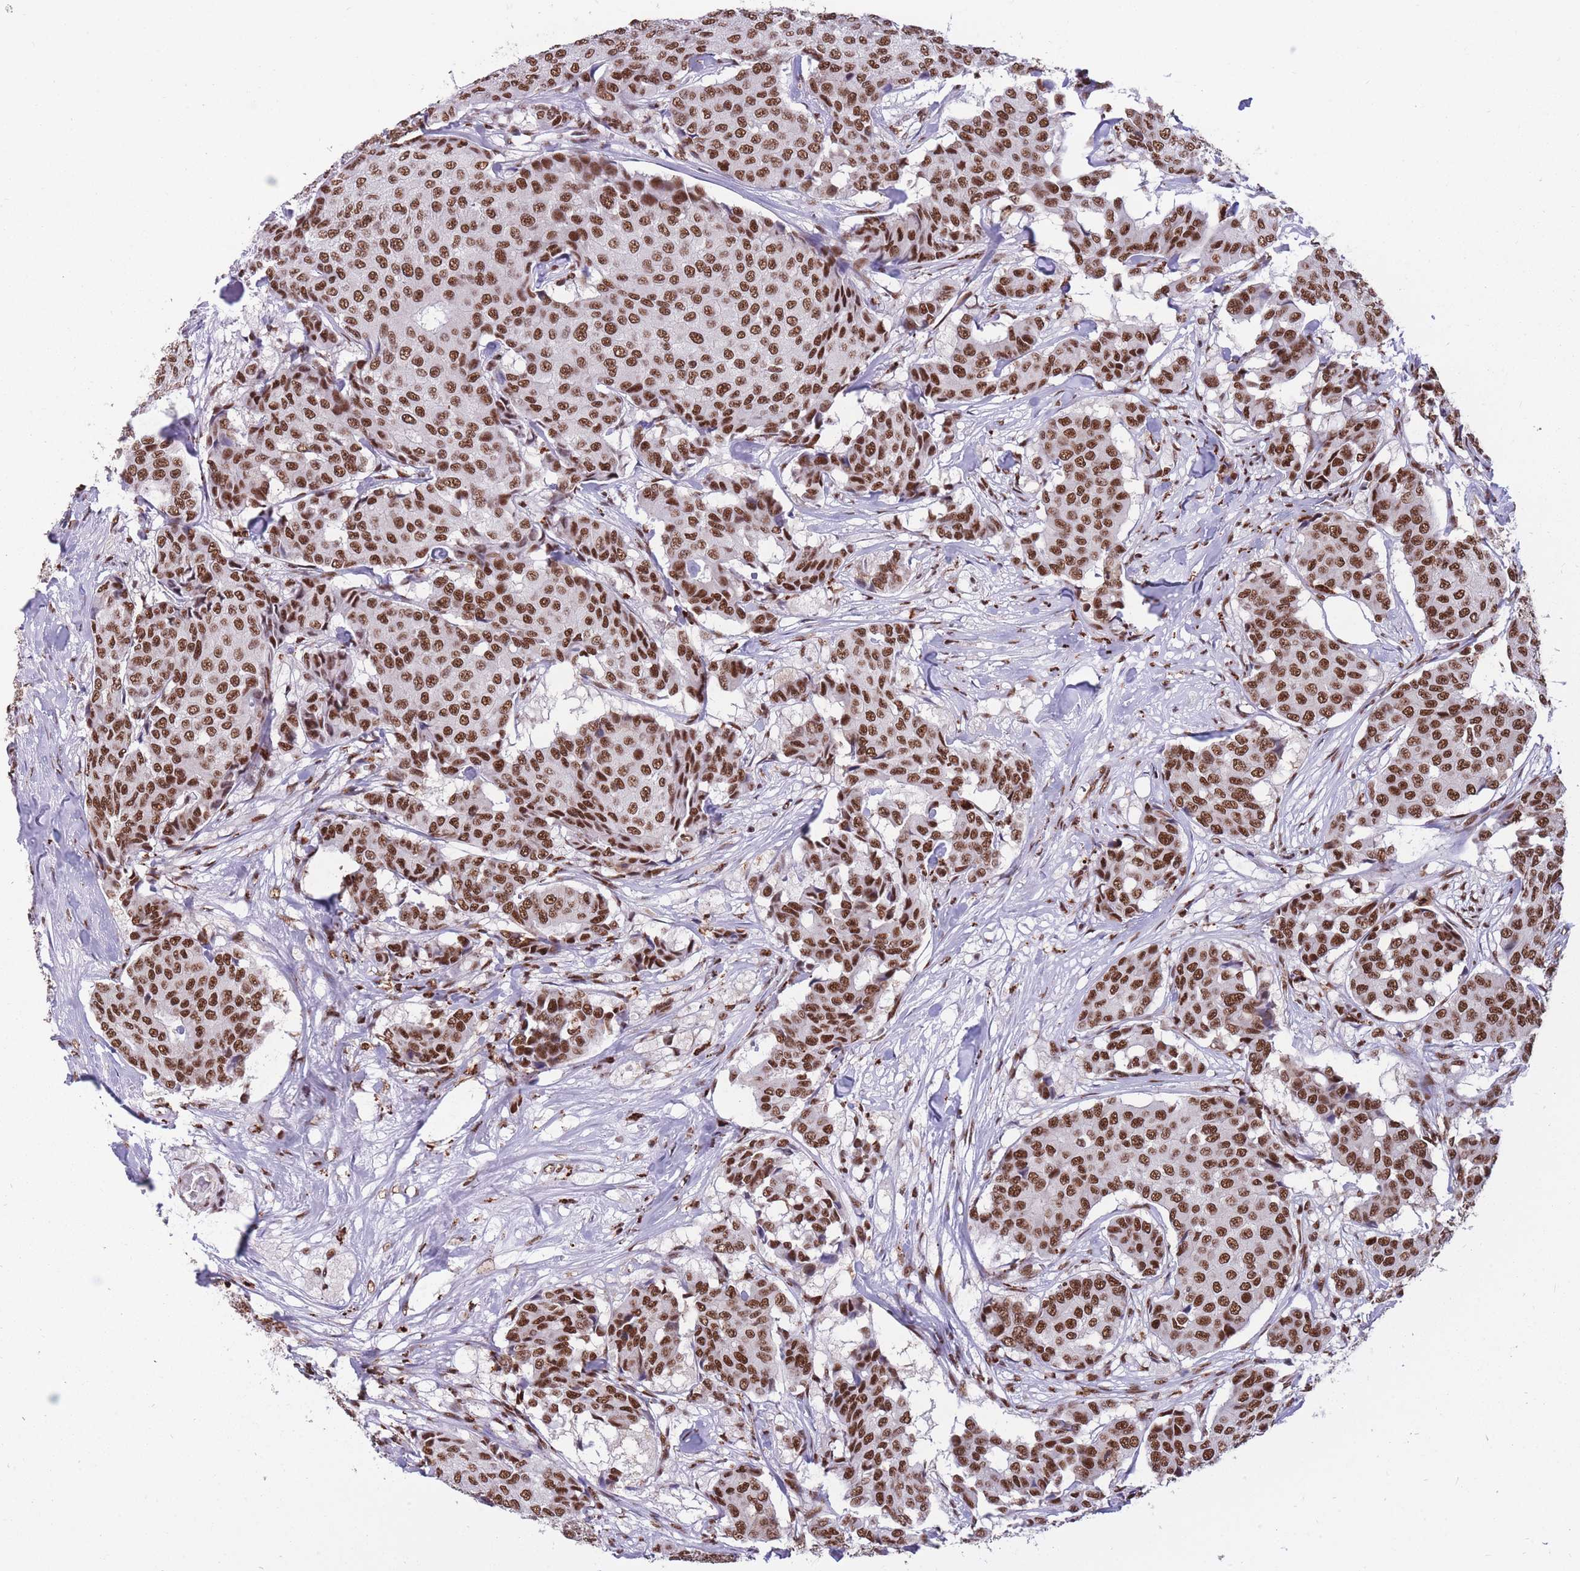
{"staining": {"intensity": "moderate", "quantity": ">75%", "location": "nuclear"}, "tissue": "breast cancer", "cell_type": "Tumor cells", "image_type": "cancer", "snomed": [{"axis": "morphology", "description": "Duct carcinoma"}, {"axis": "topography", "description": "Breast"}], "caption": "Protein expression analysis of human breast cancer (infiltrating ductal carcinoma) reveals moderate nuclear expression in about >75% of tumor cells.", "gene": "PRPF19", "patient": {"sex": "female", "age": 75}}